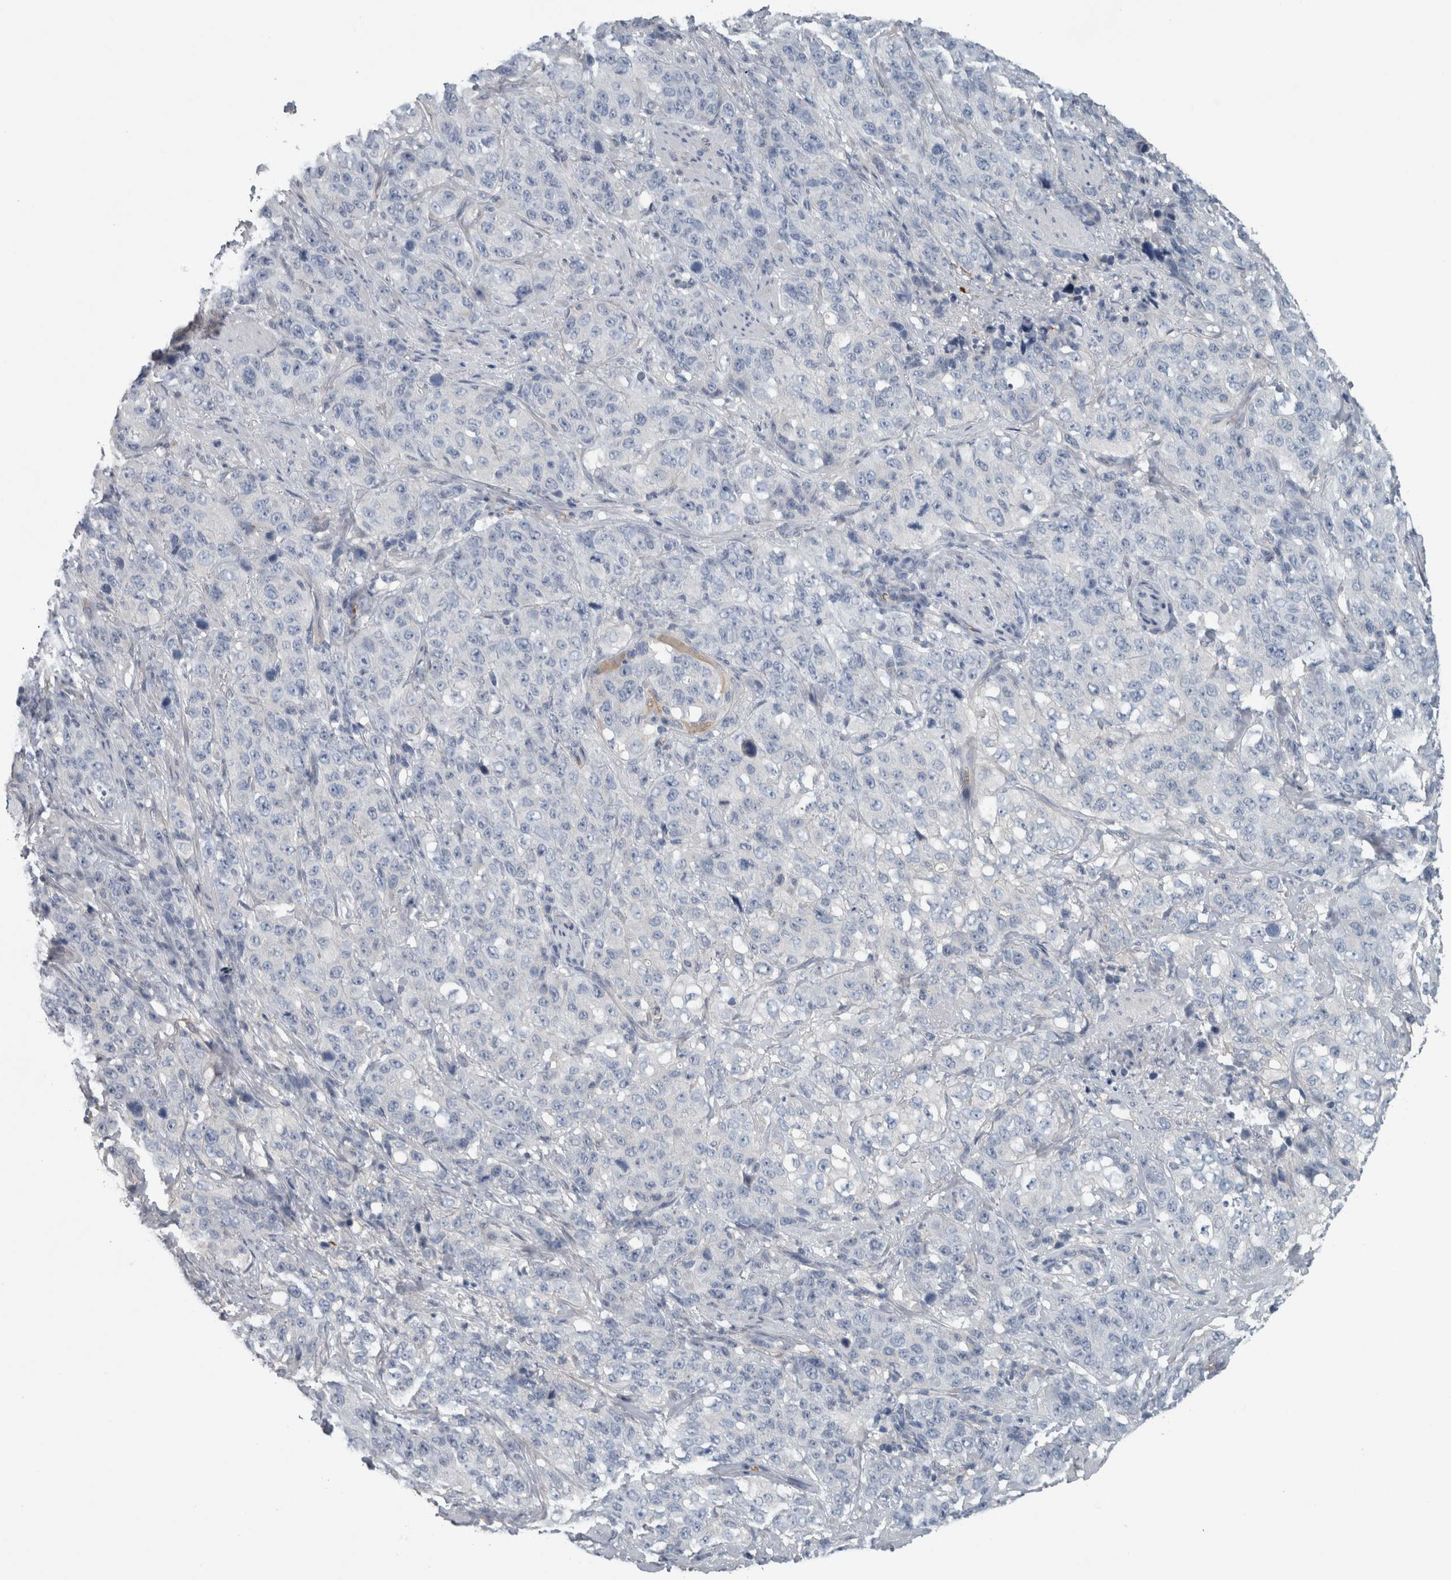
{"staining": {"intensity": "negative", "quantity": "none", "location": "none"}, "tissue": "stomach cancer", "cell_type": "Tumor cells", "image_type": "cancer", "snomed": [{"axis": "morphology", "description": "Adenocarcinoma, NOS"}, {"axis": "topography", "description": "Stomach"}], "caption": "A high-resolution histopathology image shows immunohistochemistry (IHC) staining of adenocarcinoma (stomach), which displays no significant positivity in tumor cells.", "gene": "SH3GL2", "patient": {"sex": "male", "age": 48}}